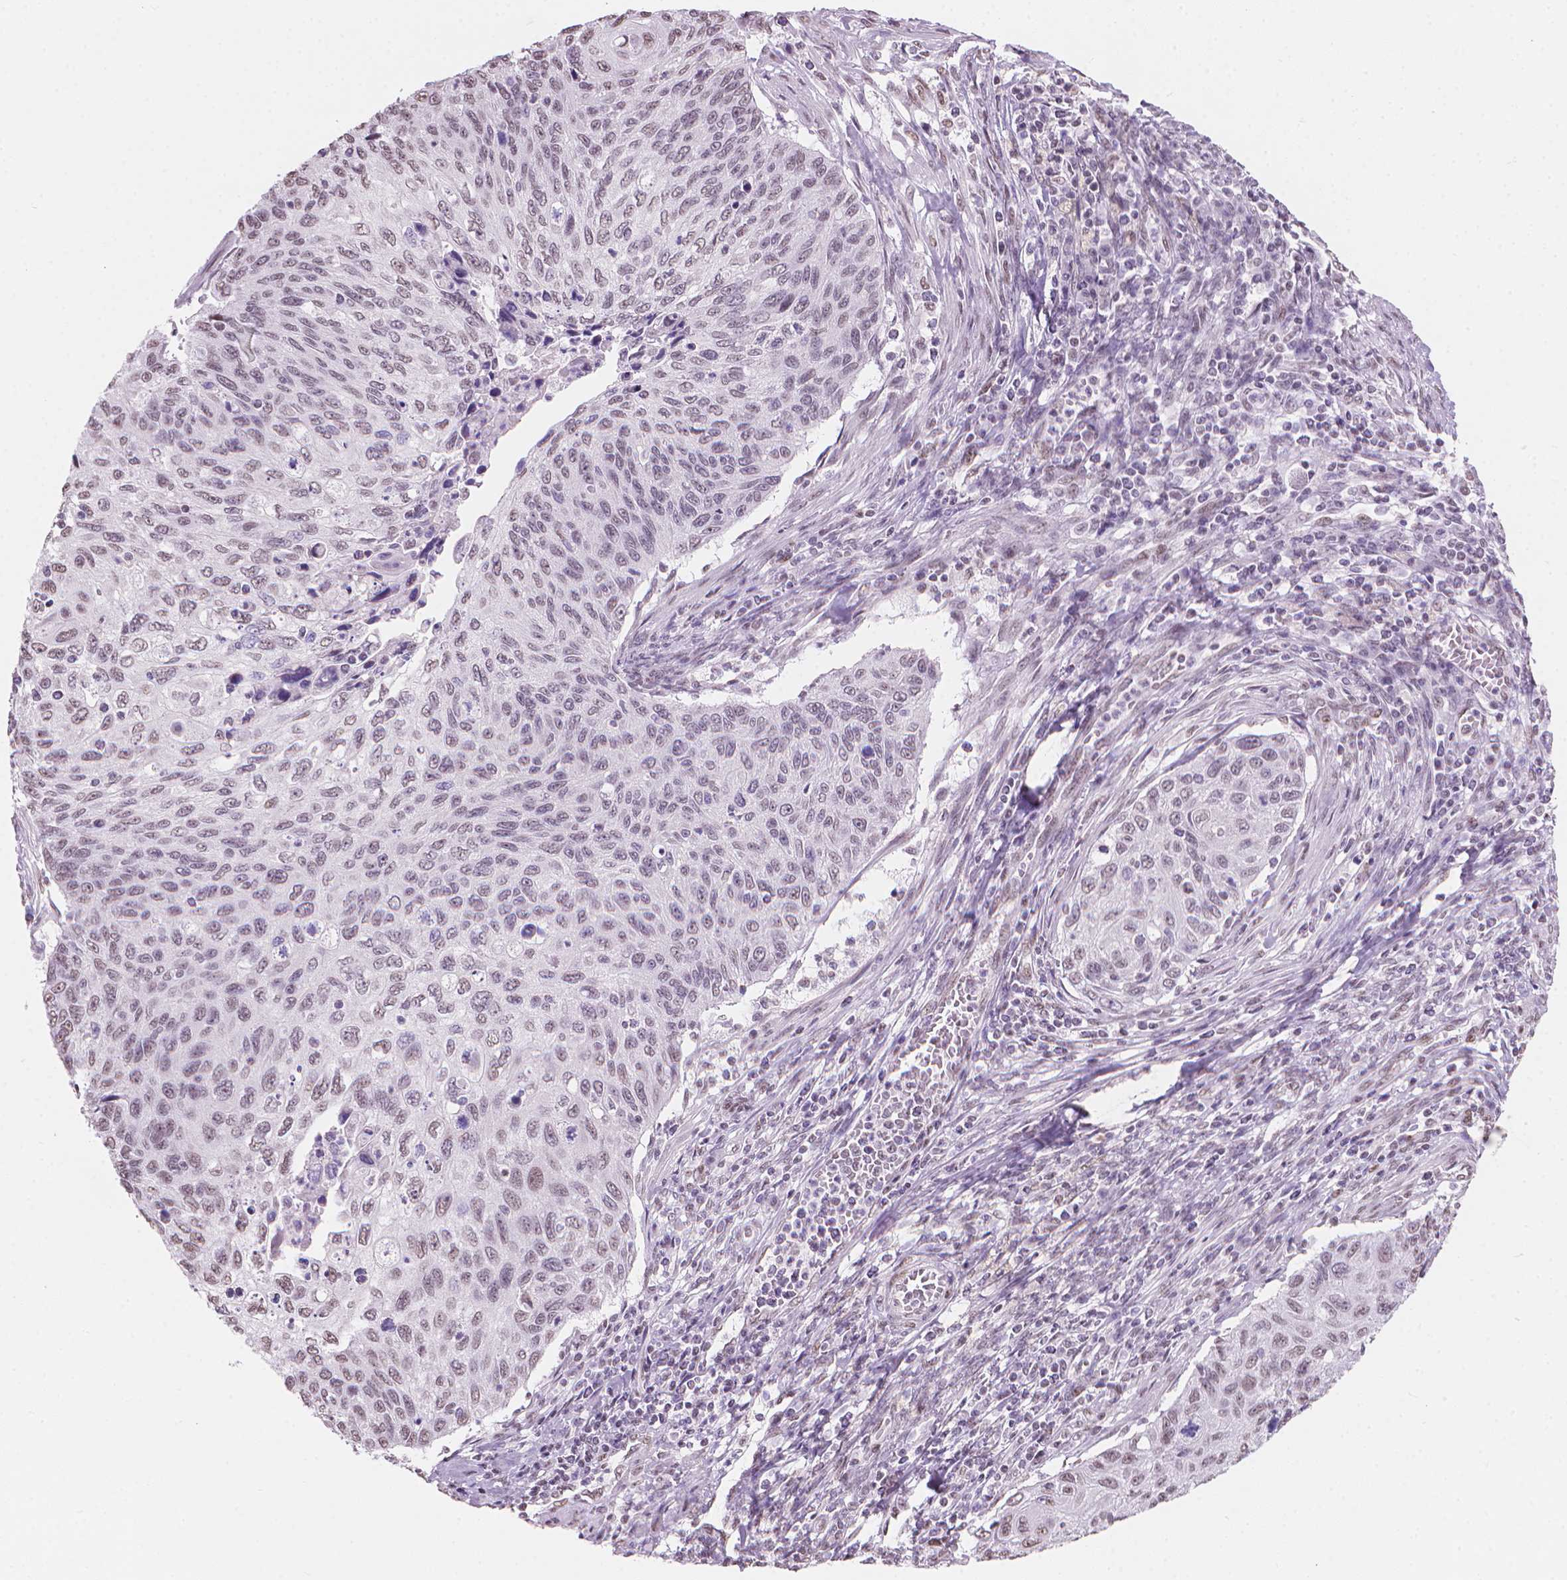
{"staining": {"intensity": "weak", "quantity": "<25%", "location": "nuclear"}, "tissue": "cervical cancer", "cell_type": "Tumor cells", "image_type": "cancer", "snomed": [{"axis": "morphology", "description": "Squamous cell carcinoma, NOS"}, {"axis": "topography", "description": "Cervix"}], "caption": "This micrograph is of cervical squamous cell carcinoma stained with immunohistochemistry (IHC) to label a protein in brown with the nuclei are counter-stained blue. There is no expression in tumor cells.", "gene": "PIAS2", "patient": {"sex": "female", "age": 70}}